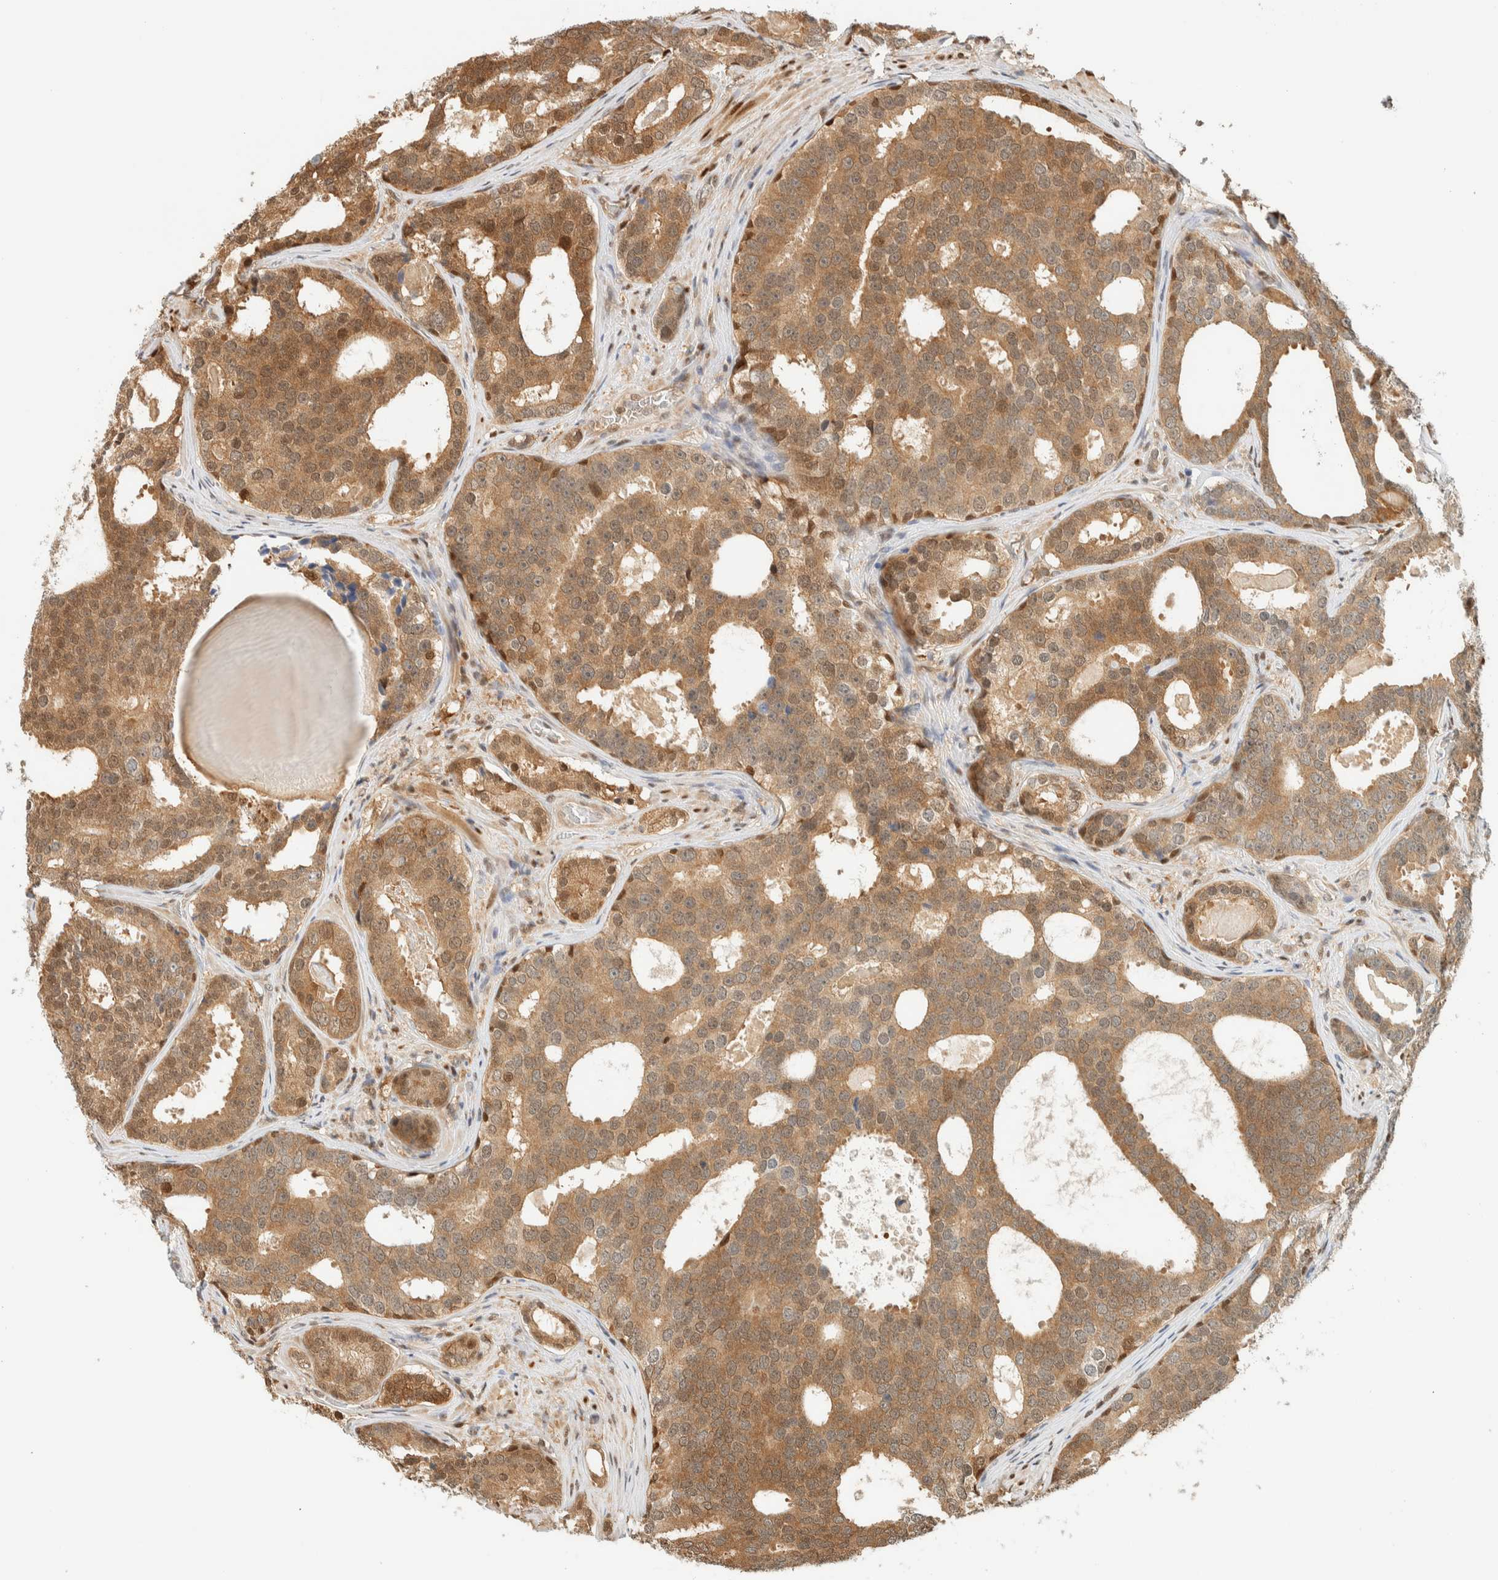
{"staining": {"intensity": "moderate", "quantity": ">75%", "location": "cytoplasmic/membranous,nuclear"}, "tissue": "prostate cancer", "cell_type": "Tumor cells", "image_type": "cancer", "snomed": [{"axis": "morphology", "description": "Adenocarcinoma, High grade"}, {"axis": "topography", "description": "Prostate"}], "caption": "Brown immunohistochemical staining in prostate cancer (high-grade adenocarcinoma) reveals moderate cytoplasmic/membranous and nuclear positivity in about >75% of tumor cells. Using DAB (brown) and hematoxylin (blue) stains, captured at high magnification using brightfield microscopy.", "gene": "ZBTB37", "patient": {"sex": "male", "age": 60}}